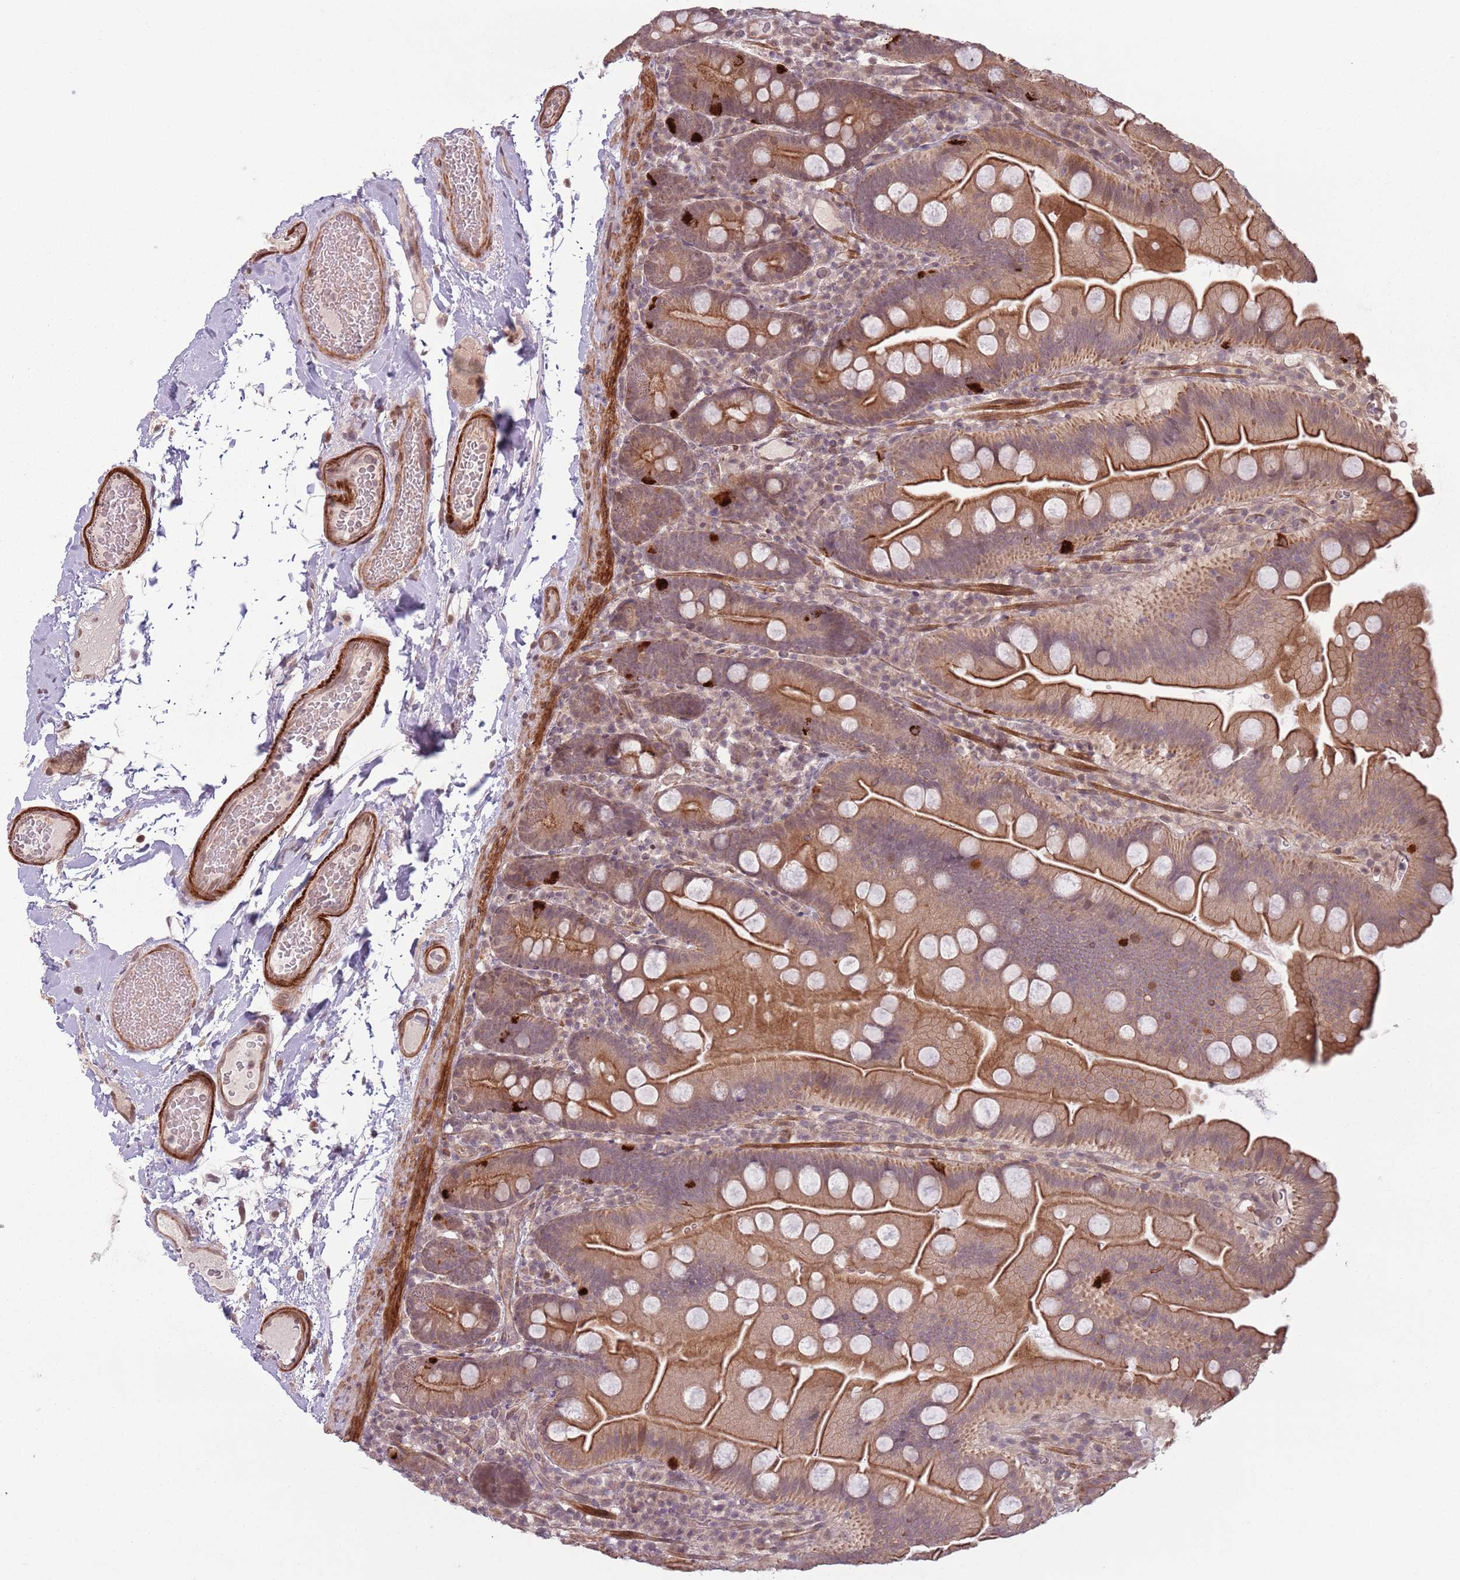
{"staining": {"intensity": "moderate", "quantity": ">75%", "location": "cytoplasmic/membranous"}, "tissue": "small intestine", "cell_type": "Glandular cells", "image_type": "normal", "snomed": [{"axis": "morphology", "description": "Normal tissue, NOS"}, {"axis": "topography", "description": "Small intestine"}], "caption": "Small intestine was stained to show a protein in brown. There is medium levels of moderate cytoplasmic/membranous staining in approximately >75% of glandular cells. (DAB (3,3'-diaminobenzidine) IHC with brightfield microscopy, high magnification).", "gene": "CCDC154", "patient": {"sex": "female", "age": 68}}